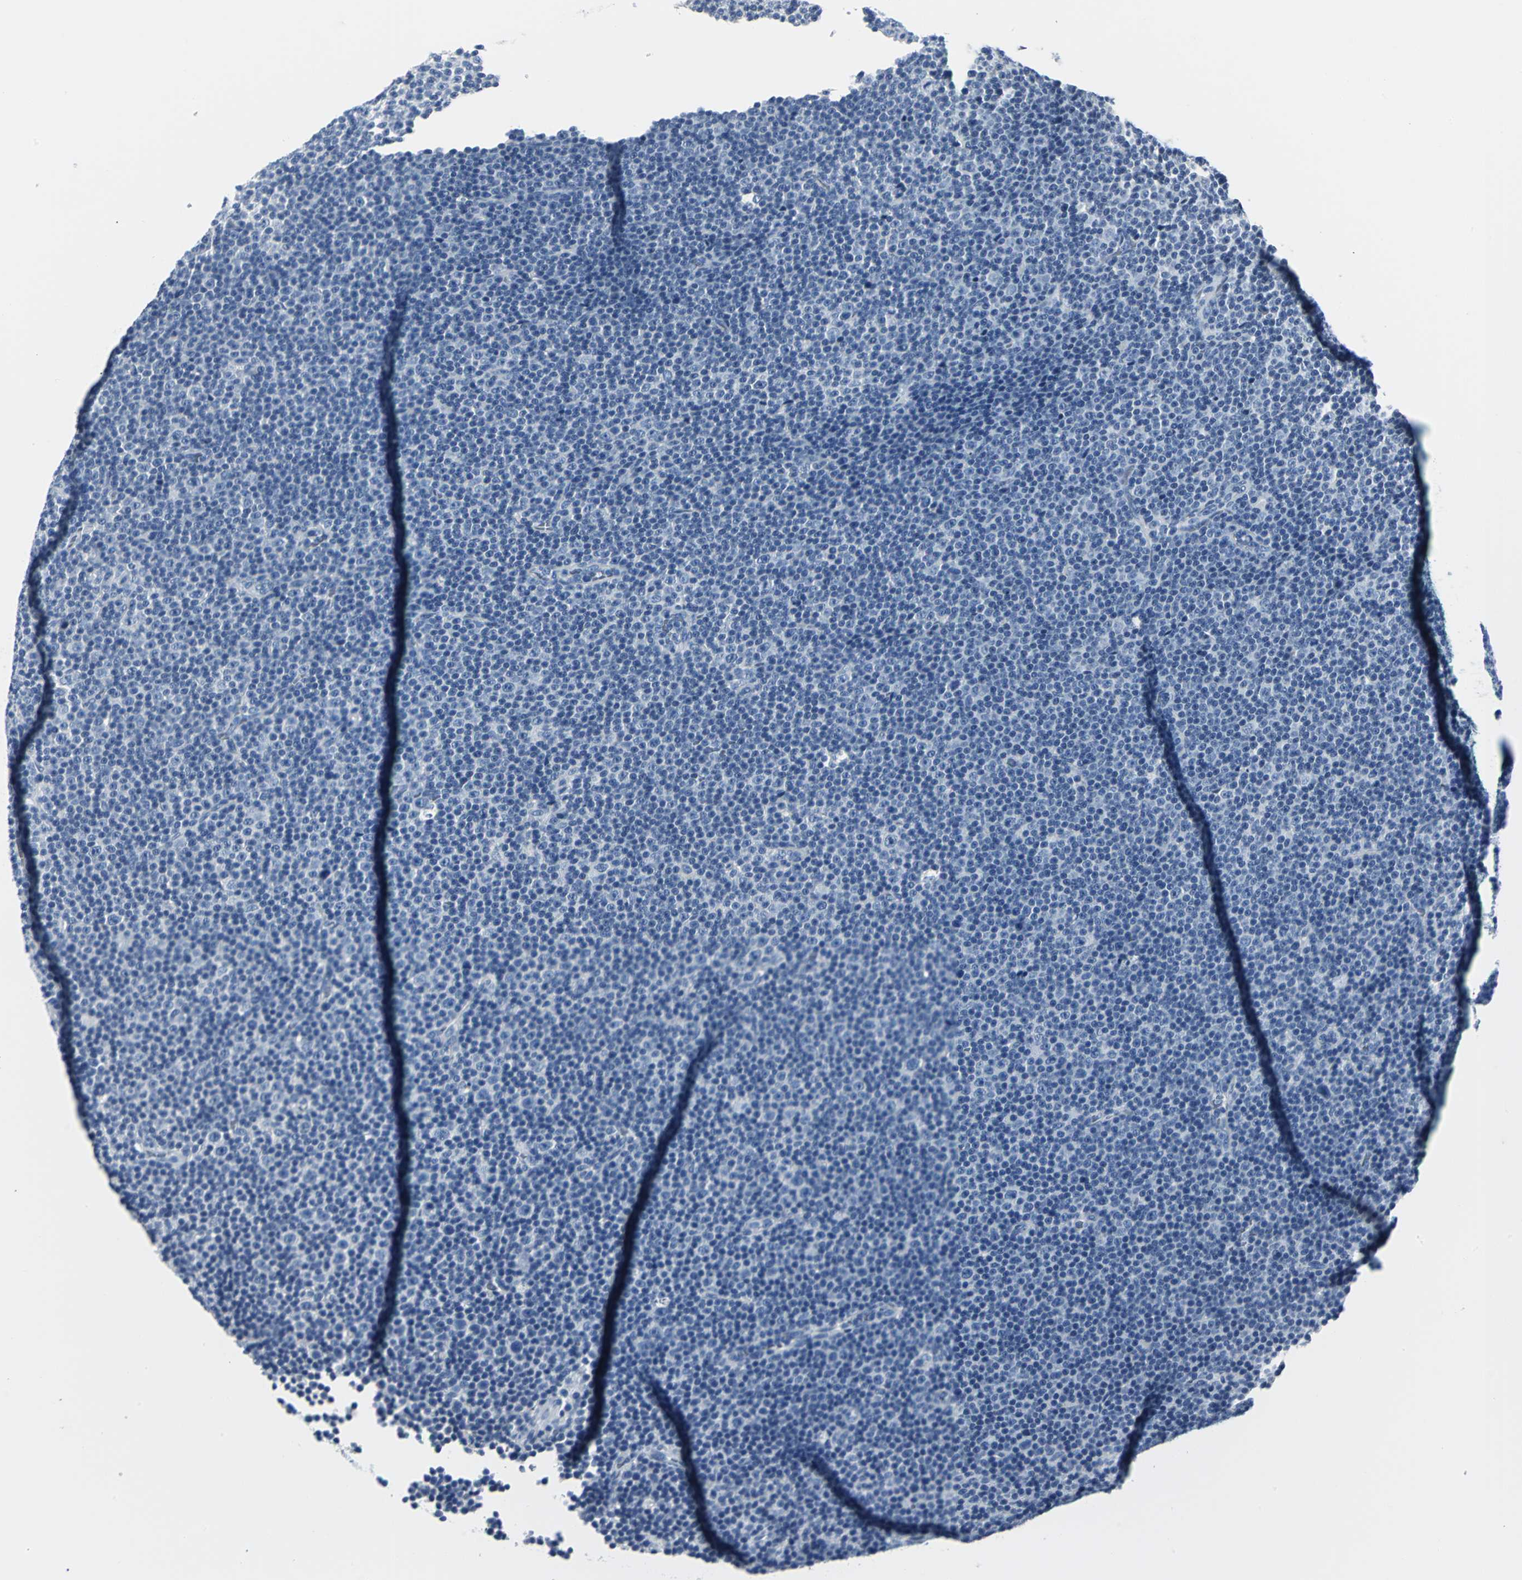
{"staining": {"intensity": "negative", "quantity": "none", "location": "none"}, "tissue": "lymphoma", "cell_type": "Tumor cells", "image_type": "cancer", "snomed": [{"axis": "morphology", "description": "Malignant lymphoma, non-Hodgkin's type, Low grade"}, {"axis": "topography", "description": "Lymph node"}], "caption": "Tumor cells are negative for protein expression in human lymphoma.", "gene": "RIPOR1", "patient": {"sex": "female", "age": 67}}